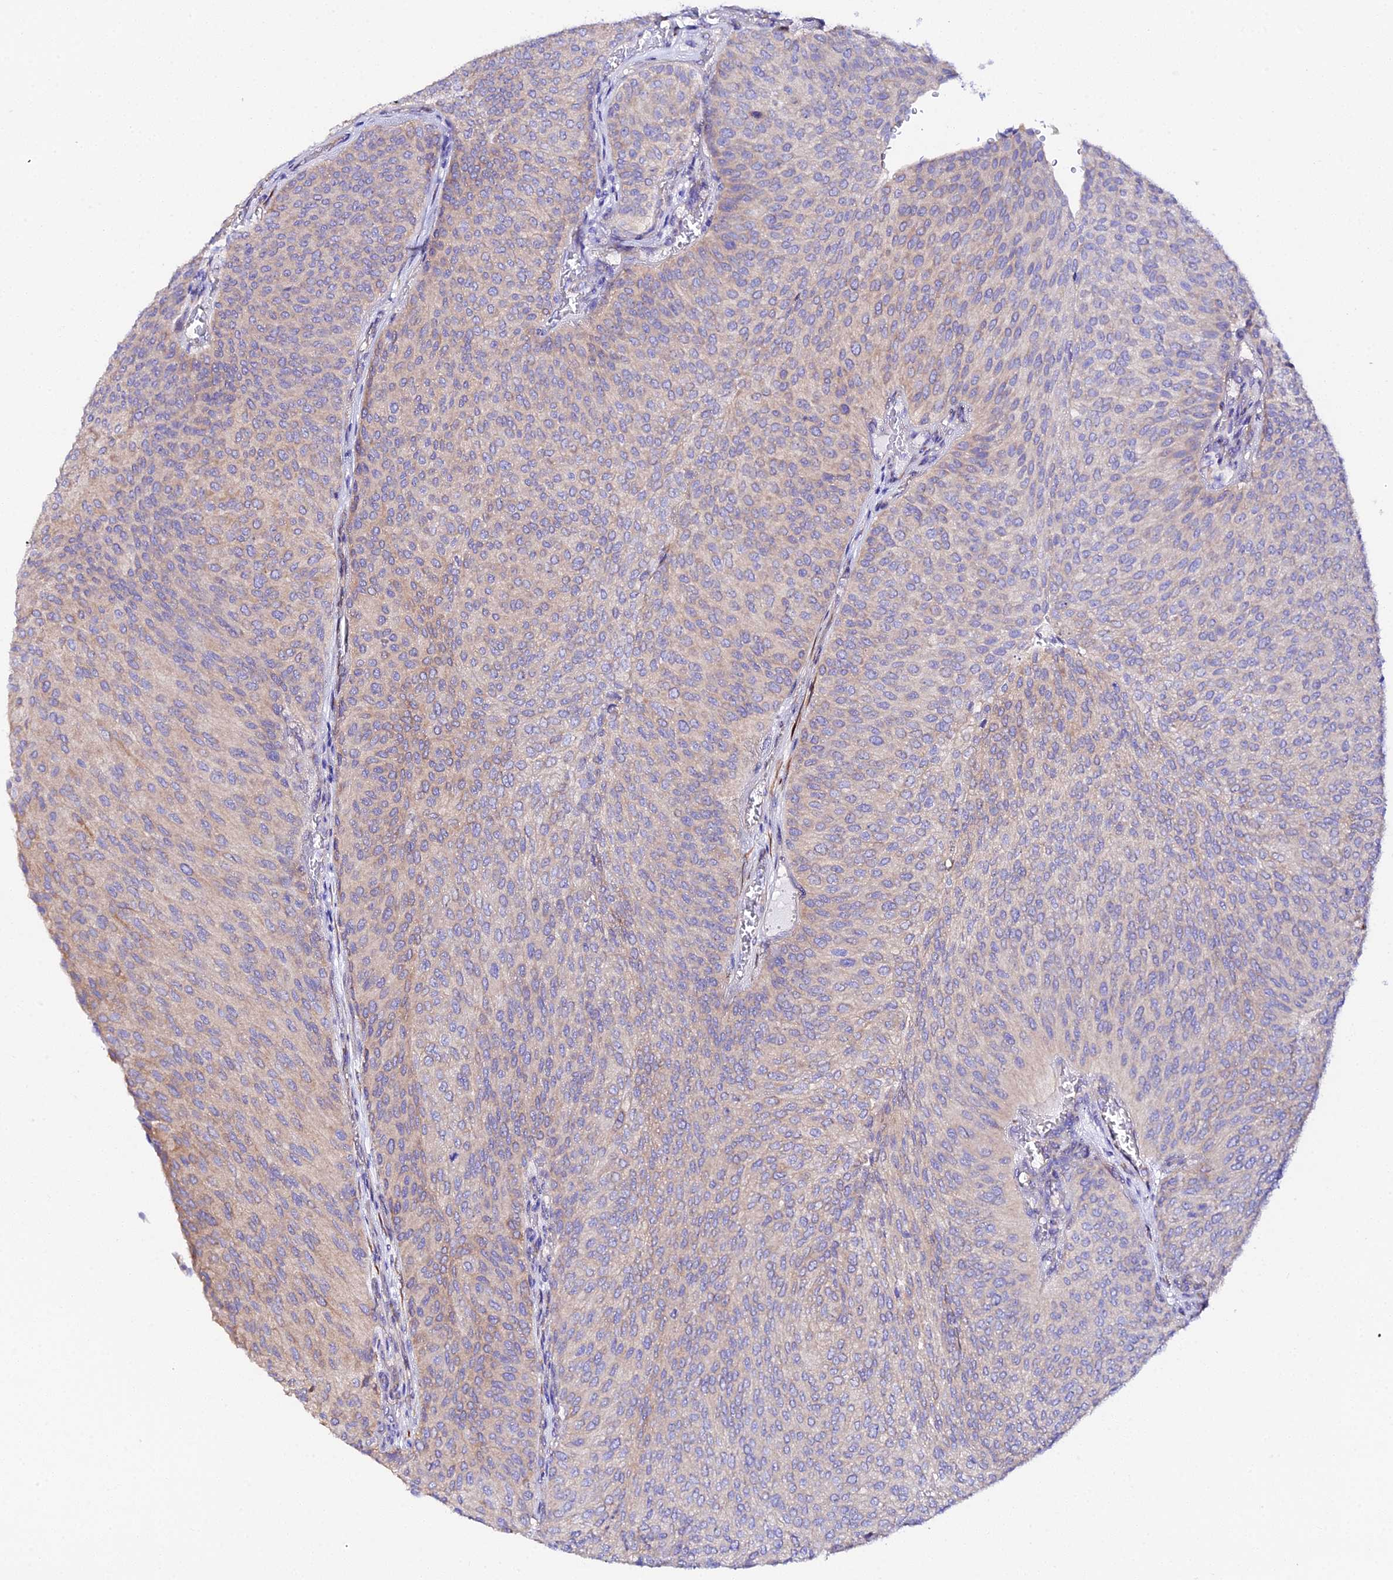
{"staining": {"intensity": "weak", "quantity": "25%-75%", "location": "cytoplasmic/membranous"}, "tissue": "urothelial cancer", "cell_type": "Tumor cells", "image_type": "cancer", "snomed": [{"axis": "morphology", "description": "Urothelial carcinoma, High grade"}, {"axis": "topography", "description": "Urinary bladder"}], "caption": "Weak cytoplasmic/membranous protein expression is appreciated in approximately 25%-75% of tumor cells in high-grade urothelial carcinoma.", "gene": "CFAP45", "patient": {"sex": "female", "age": 79}}